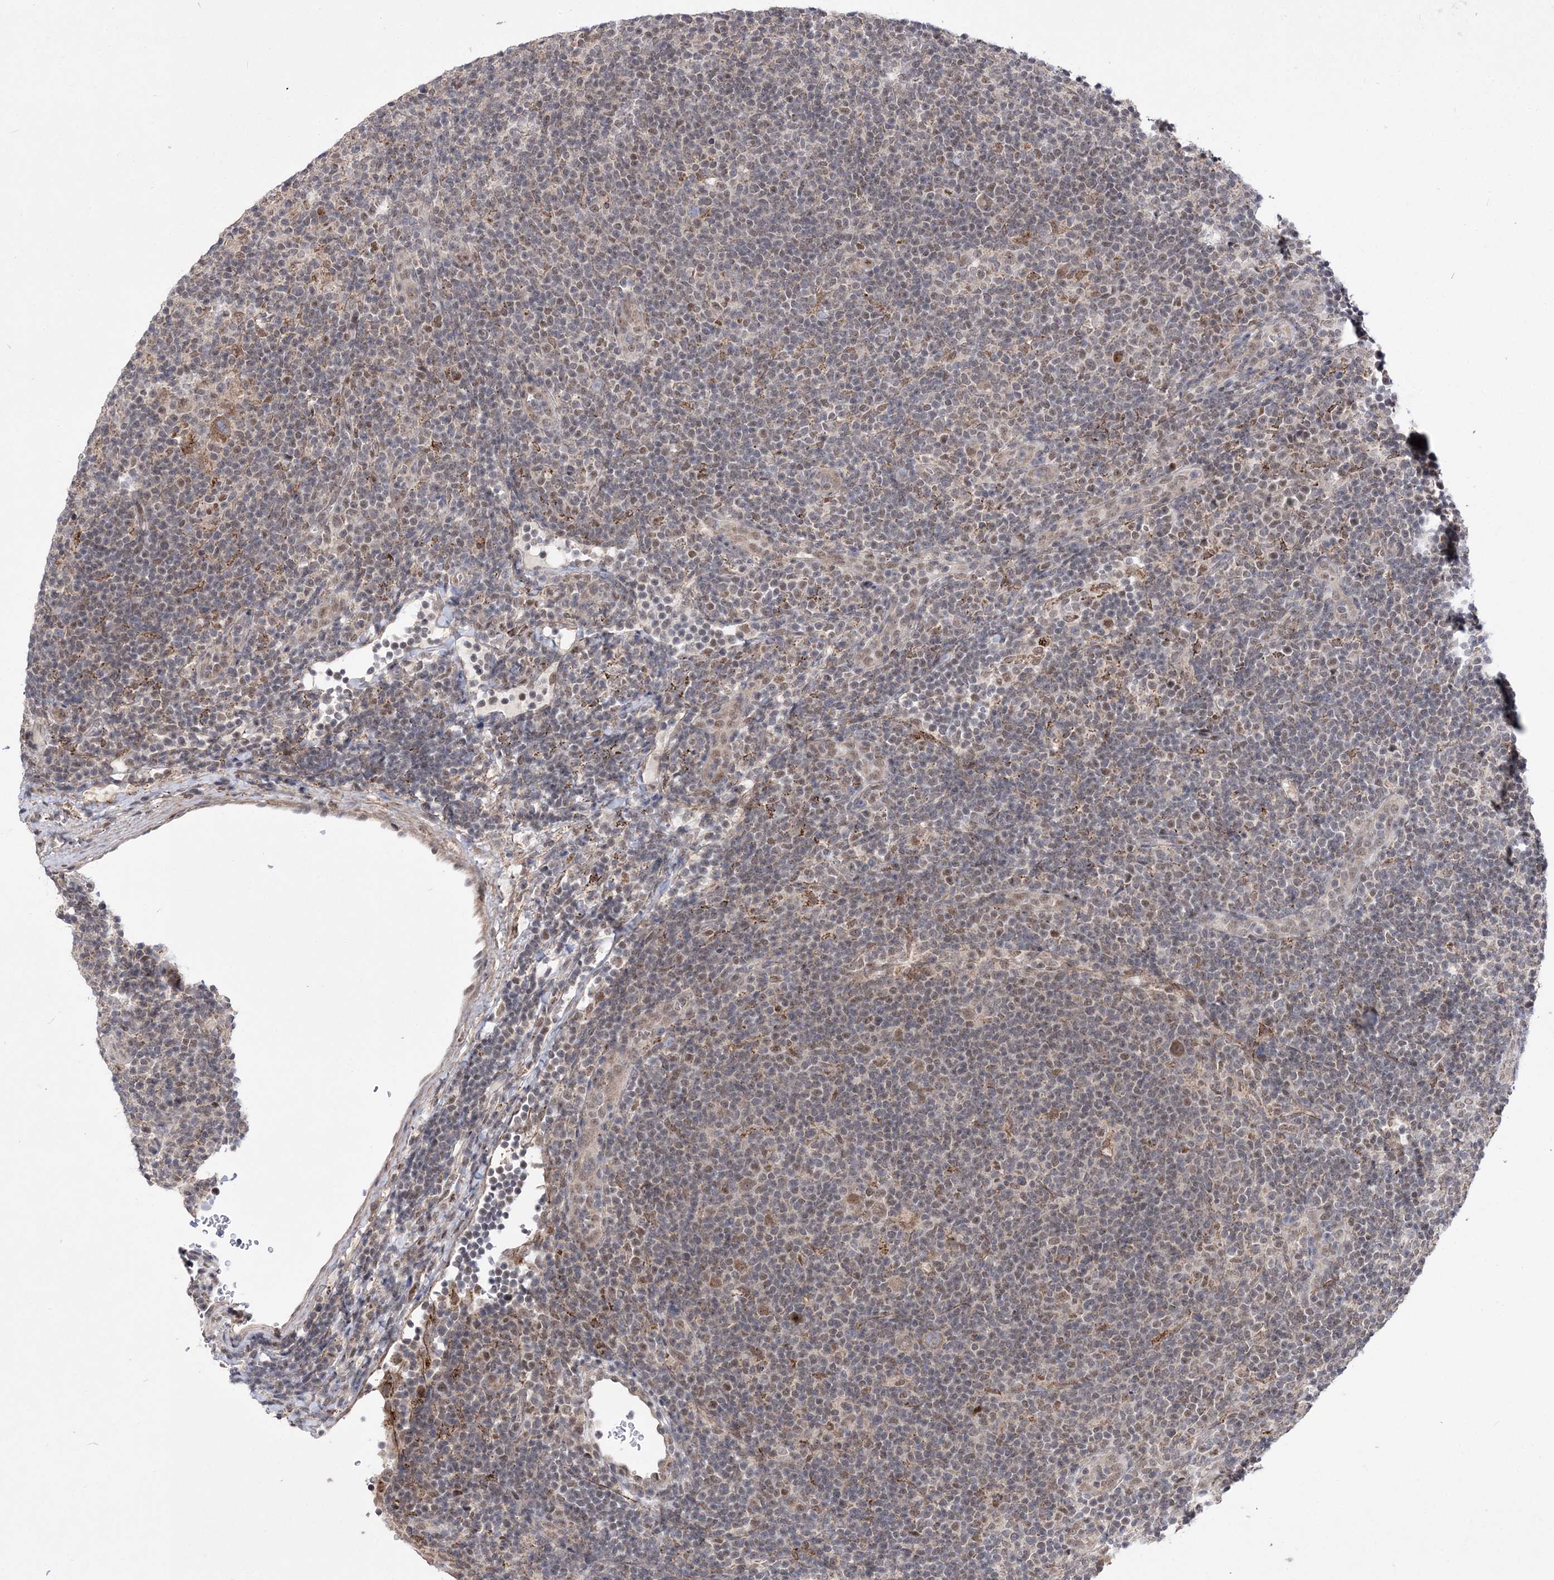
{"staining": {"intensity": "moderate", "quantity": ">75%", "location": "cytoplasmic/membranous,nuclear"}, "tissue": "lymphoma", "cell_type": "Tumor cells", "image_type": "cancer", "snomed": [{"axis": "morphology", "description": "Hodgkin's disease, NOS"}, {"axis": "topography", "description": "Lymph node"}], "caption": "A medium amount of moderate cytoplasmic/membranous and nuclear expression is seen in approximately >75% of tumor cells in Hodgkin's disease tissue.", "gene": "BOD1L1", "patient": {"sex": "female", "age": 57}}